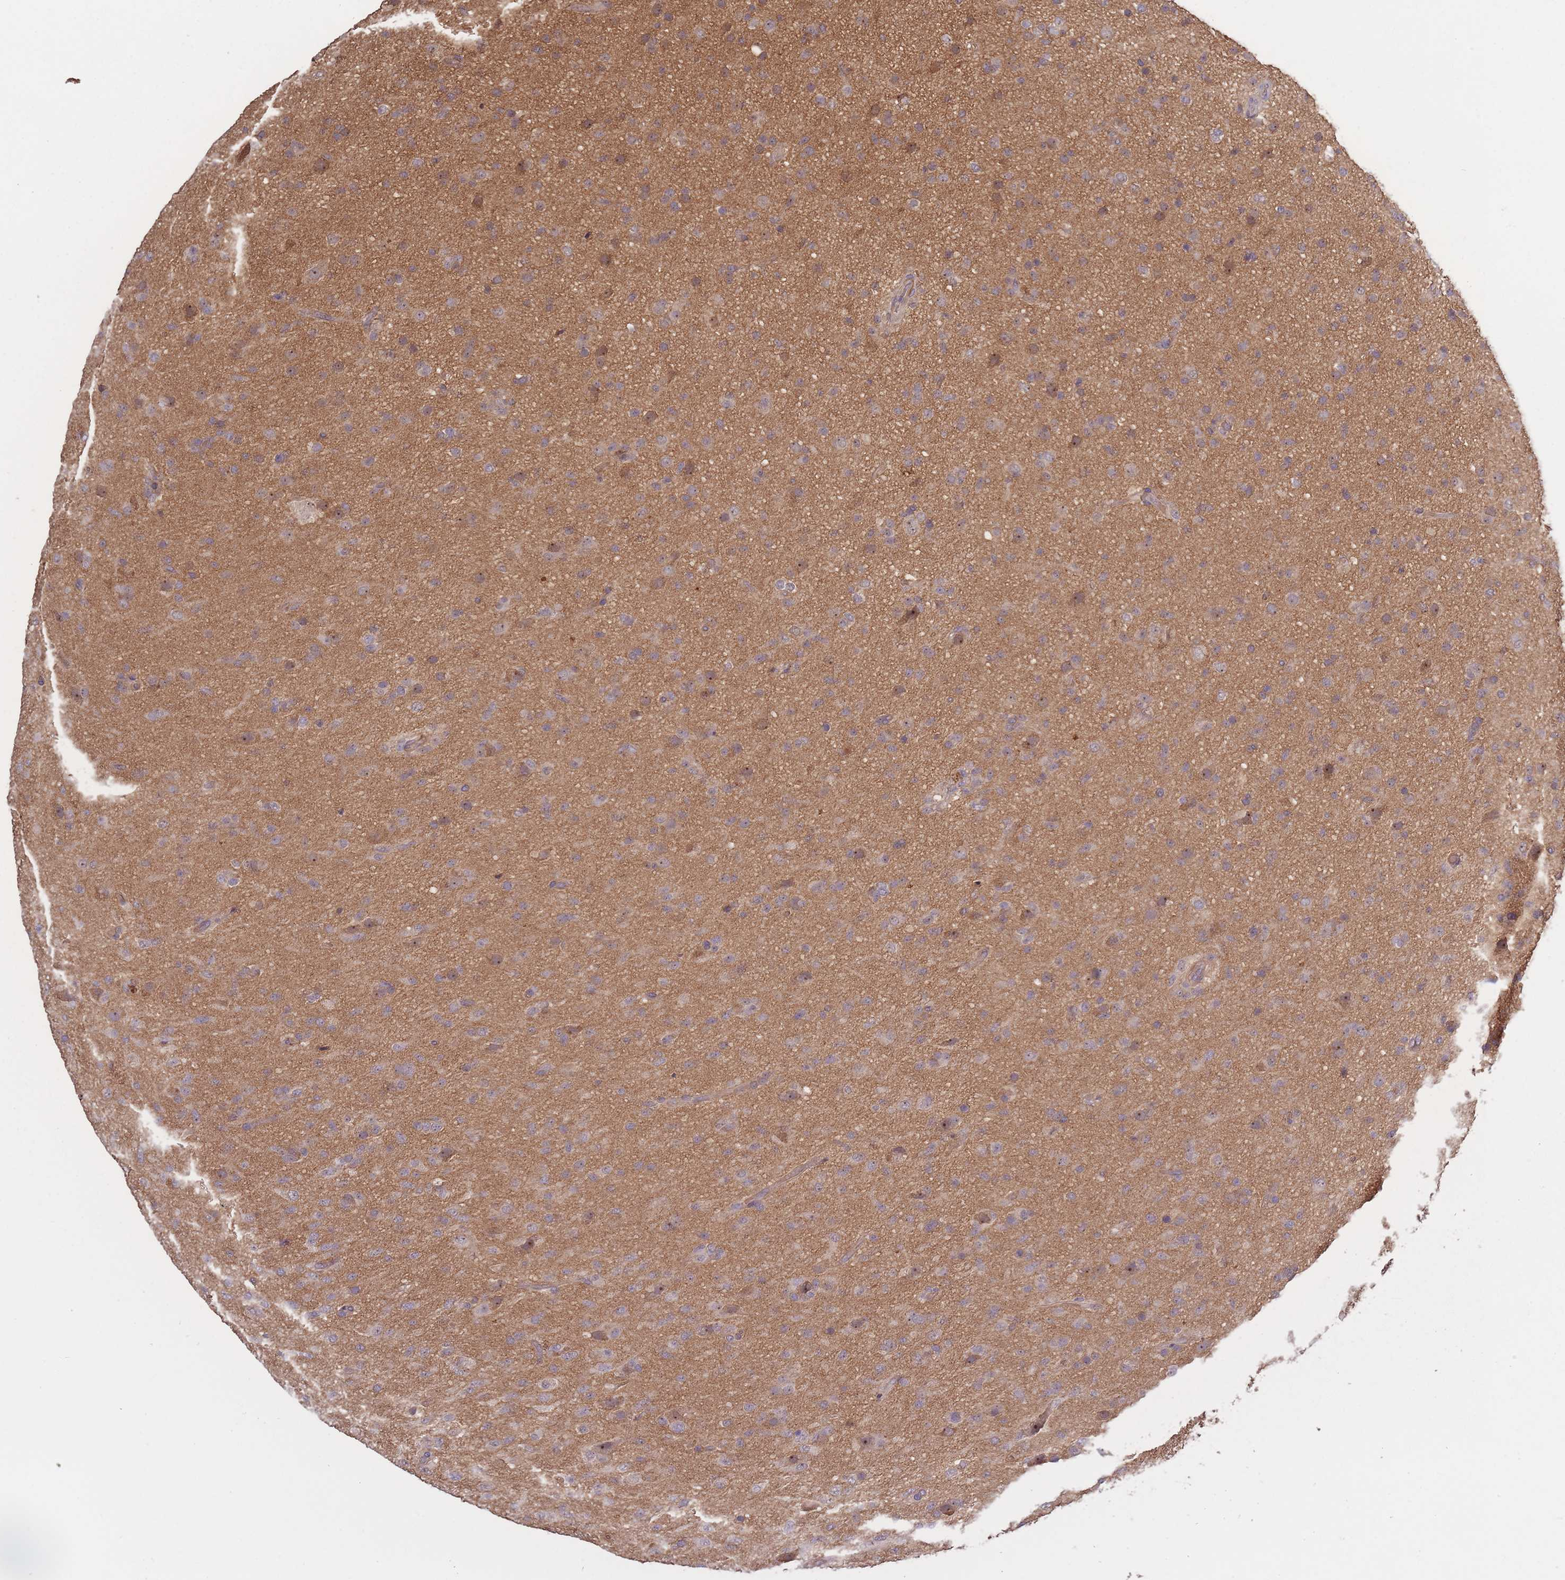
{"staining": {"intensity": "negative", "quantity": "none", "location": "none"}, "tissue": "glioma", "cell_type": "Tumor cells", "image_type": "cancer", "snomed": [{"axis": "morphology", "description": "Glioma, malignant, Low grade"}, {"axis": "topography", "description": "Brain"}], "caption": "The IHC image has no significant positivity in tumor cells of glioma tissue.", "gene": "KIAA1755", "patient": {"sex": "male", "age": 65}}